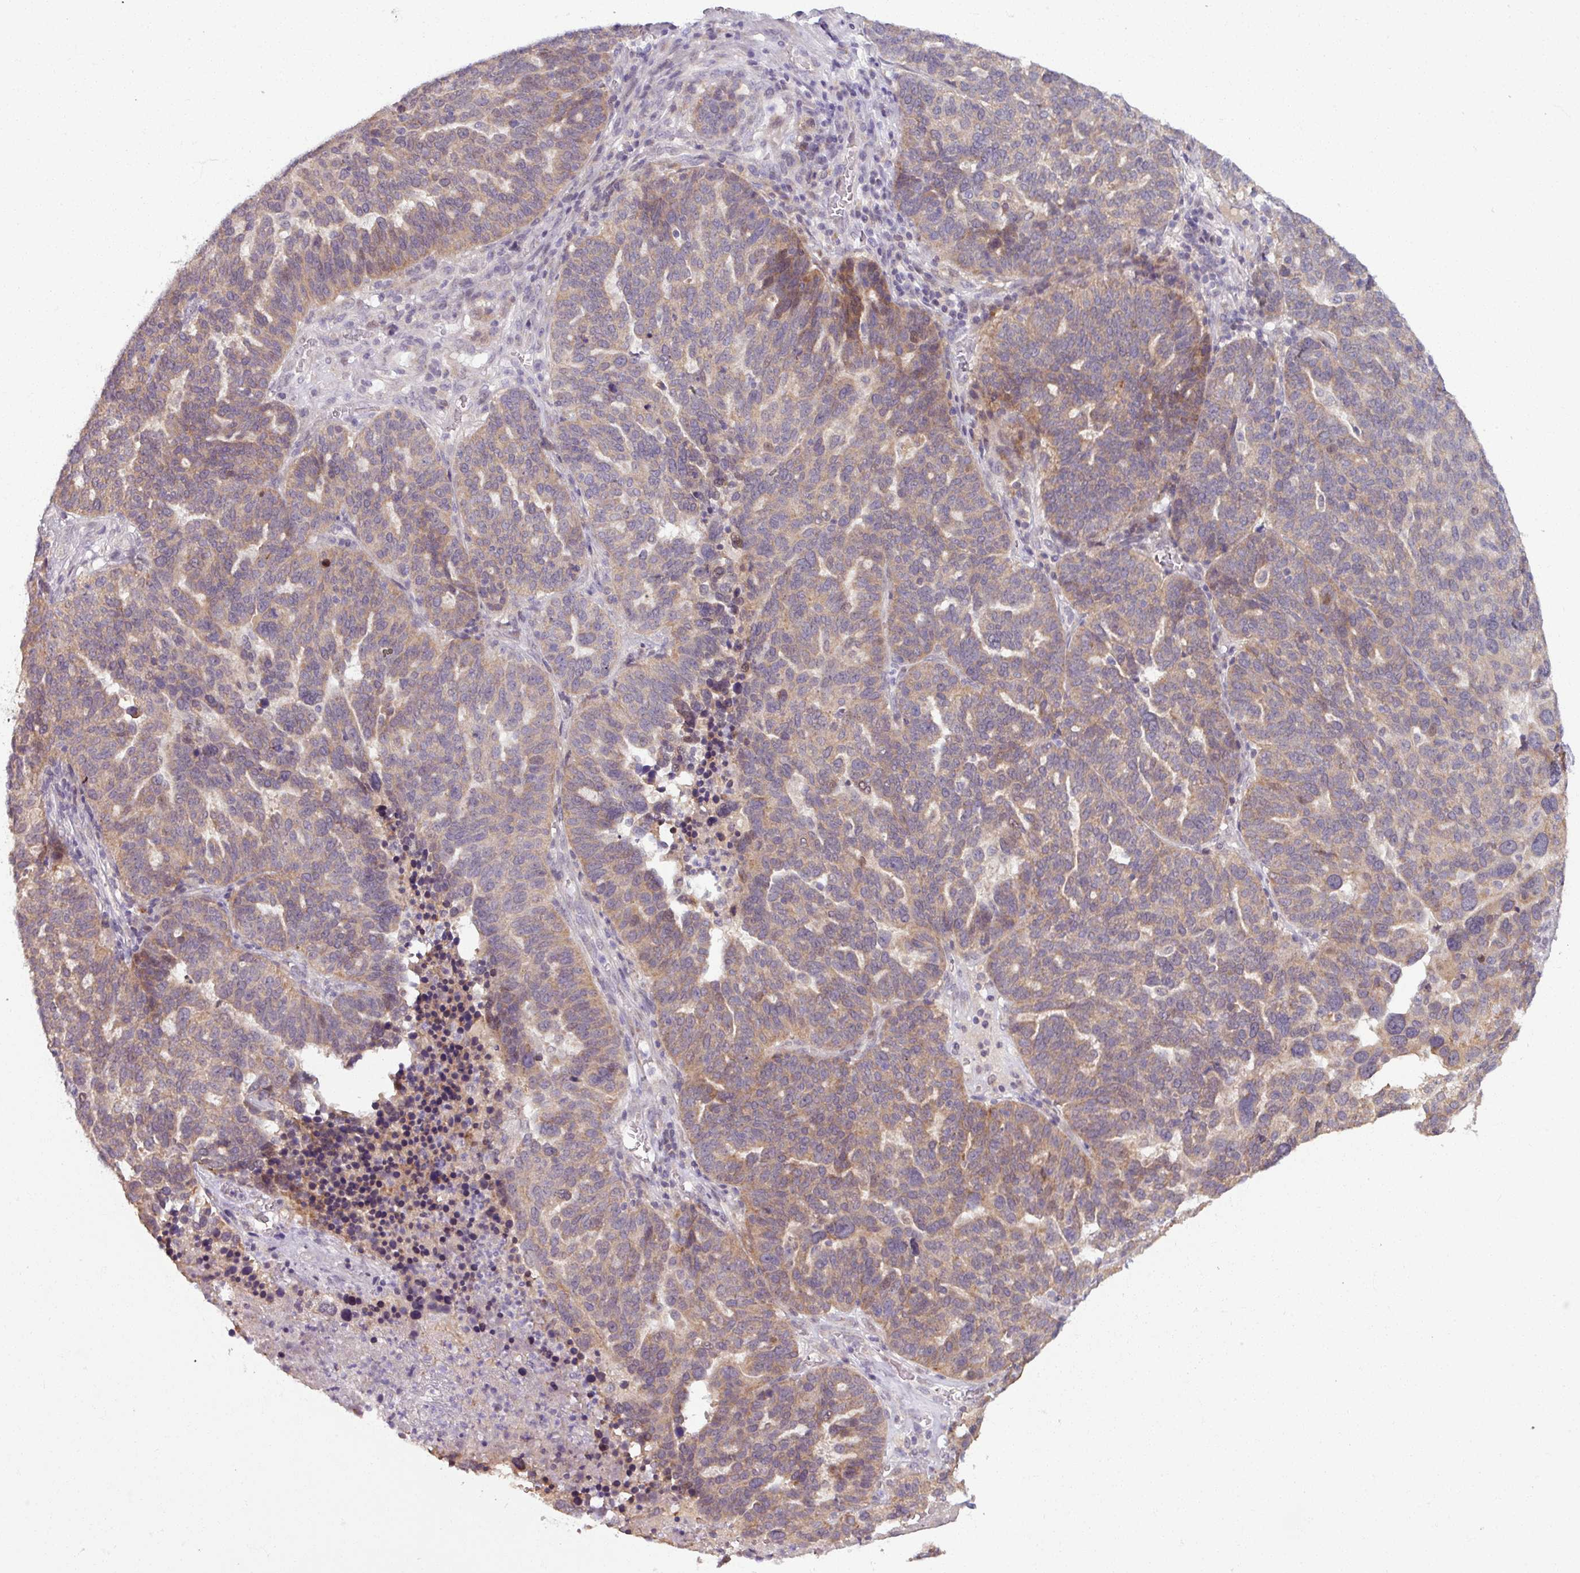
{"staining": {"intensity": "weak", "quantity": ">75%", "location": "cytoplasmic/membranous"}, "tissue": "ovarian cancer", "cell_type": "Tumor cells", "image_type": "cancer", "snomed": [{"axis": "morphology", "description": "Cystadenocarcinoma, serous, NOS"}, {"axis": "topography", "description": "Ovary"}], "caption": "Ovarian cancer (serous cystadenocarcinoma) stained for a protein exhibits weak cytoplasmic/membranous positivity in tumor cells. The protein of interest is stained brown, and the nuclei are stained in blue (DAB IHC with brightfield microscopy, high magnification).", "gene": "OGFOD3", "patient": {"sex": "female", "age": 59}}